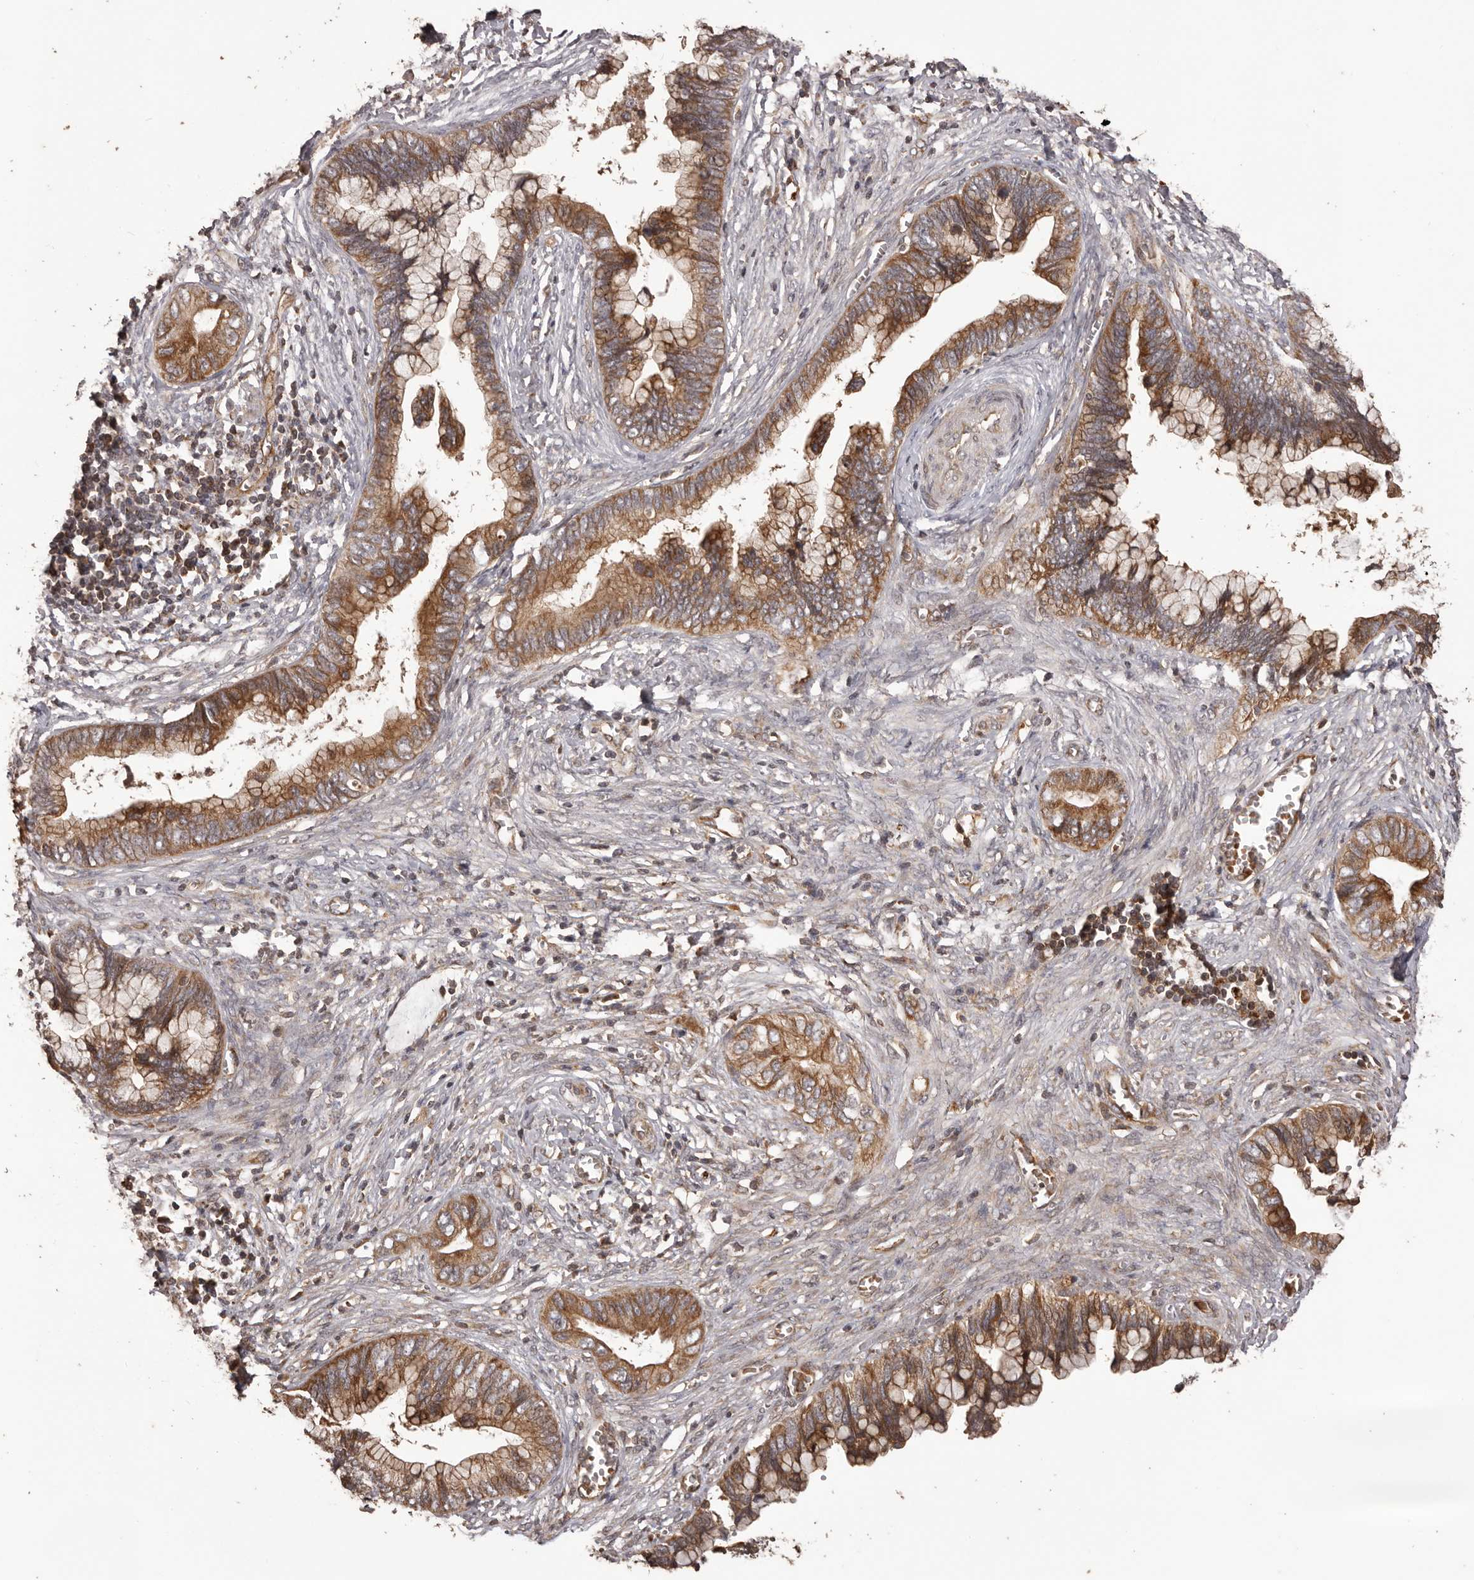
{"staining": {"intensity": "strong", "quantity": ">75%", "location": "cytoplasmic/membranous"}, "tissue": "cervical cancer", "cell_type": "Tumor cells", "image_type": "cancer", "snomed": [{"axis": "morphology", "description": "Adenocarcinoma, NOS"}, {"axis": "topography", "description": "Cervix"}], "caption": "Tumor cells exhibit high levels of strong cytoplasmic/membranous staining in about >75% of cells in human cervical adenocarcinoma.", "gene": "QRSL1", "patient": {"sex": "female", "age": 44}}